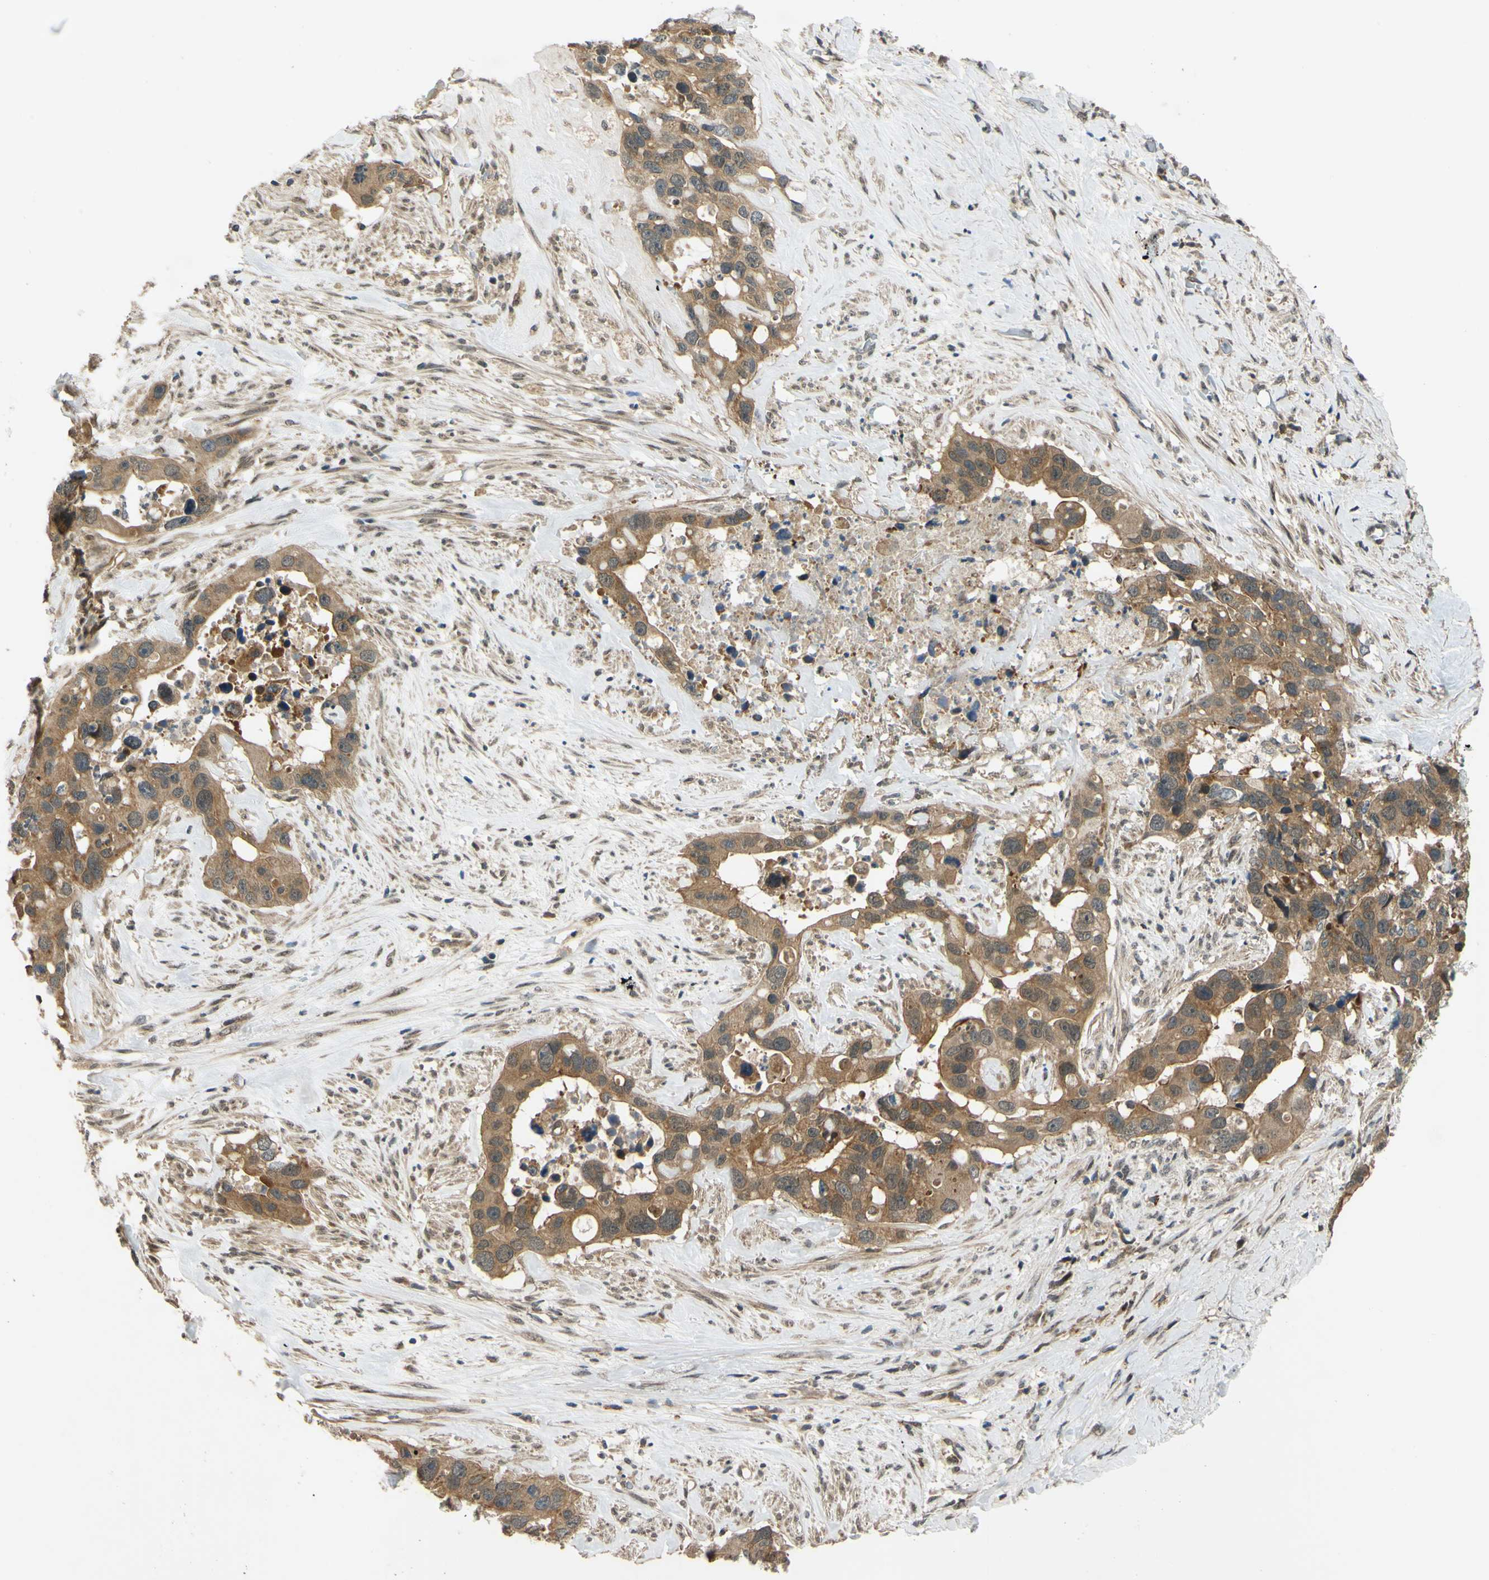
{"staining": {"intensity": "moderate", "quantity": ">75%", "location": "cytoplasmic/membranous"}, "tissue": "liver cancer", "cell_type": "Tumor cells", "image_type": "cancer", "snomed": [{"axis": "morphology", "description": "Cholangiocarcinoma"}, {"axis": "topography", "description": "Liver"}], "caption": "This image shows immunohistochemistry staining of human liver cholangiocarcinoma, with medium moderate cytoplasmic/membranous positivity in about >75% of tumor cells.", "gene": "ABCC8", "patient": {"sex": "female", "age": 65}}